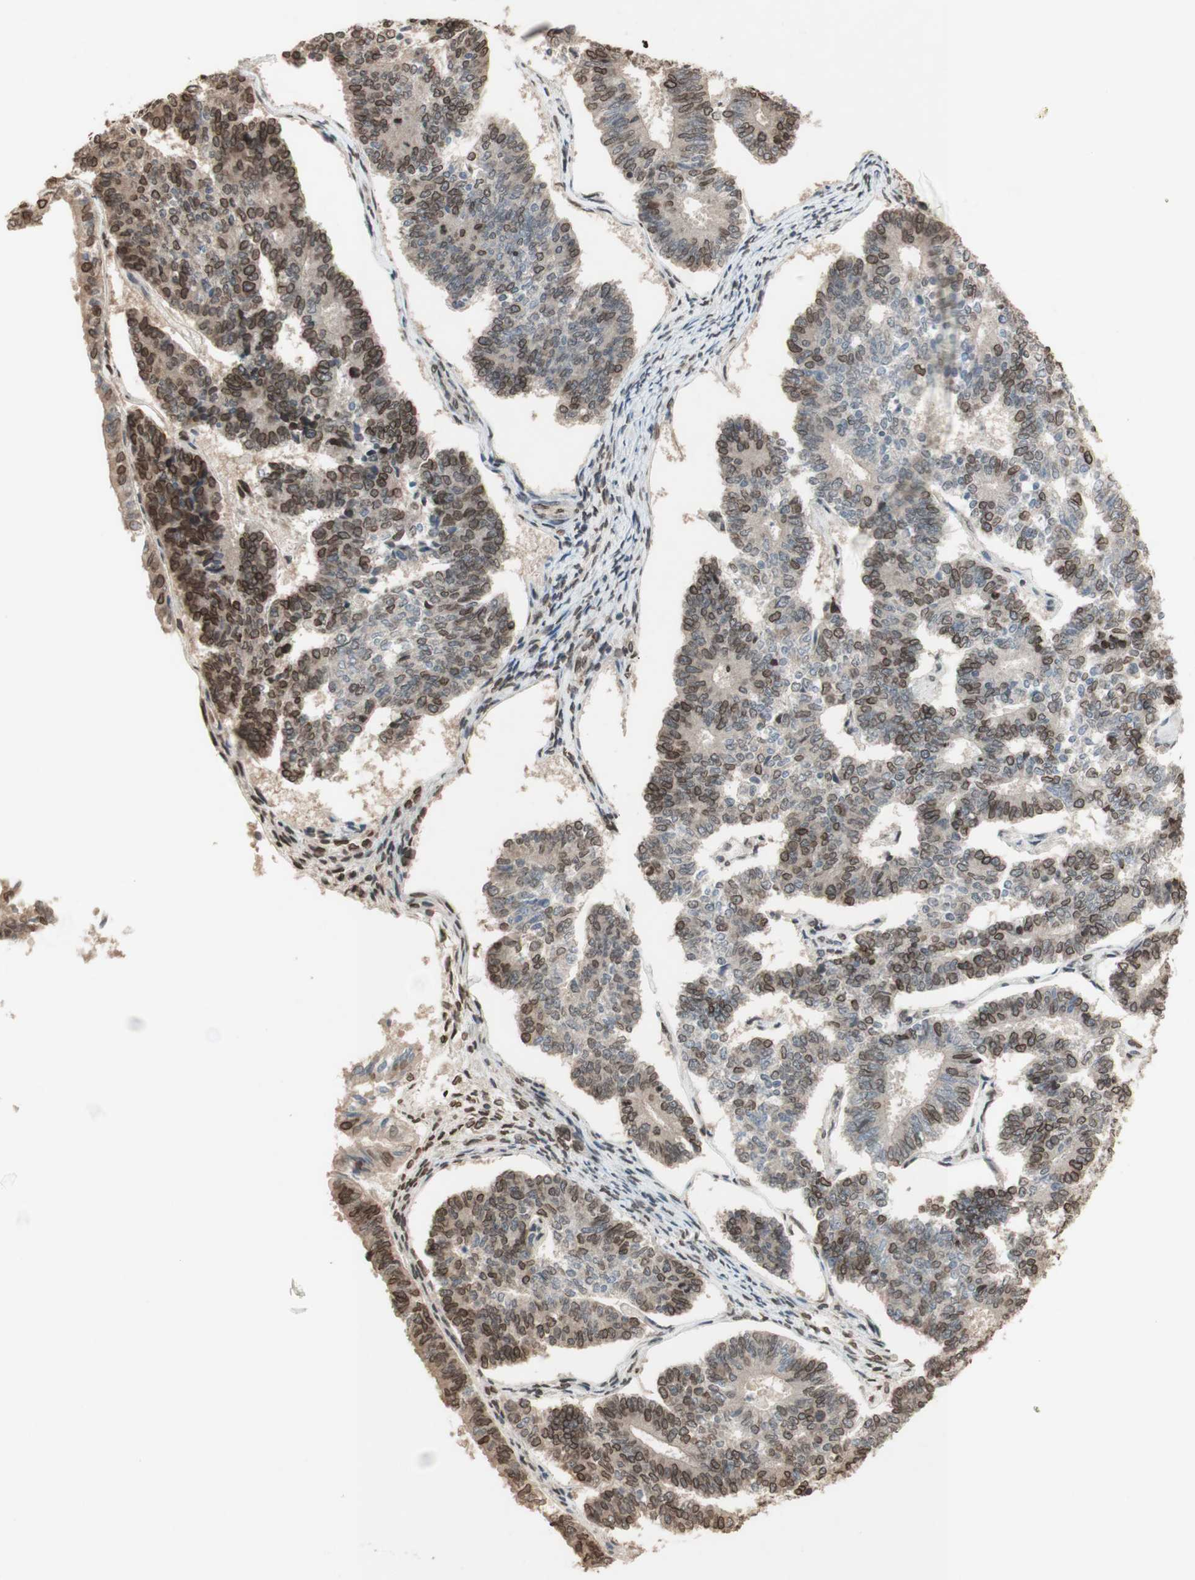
{"staining": {"intensity": "moderate", "quantity": "25%-75%", "location": "cytoplasmic/membranous,nuclear"}, "tissue": "endometrial cancer", "cell_type": "Tumor cells", "image_type": "cancer", "snomed": [{"axis": "morphology", "description": "Adenocarcinoma, NOS"}, {"axis": "topography", "description": "Endometrium"}], "caption": "Human endometrial adenocarcinoma stained with a protein marker exhibits moderate staining in tumor cells.", "gene": "TMPO", "patient": {"sex": "female", "age": 70}}